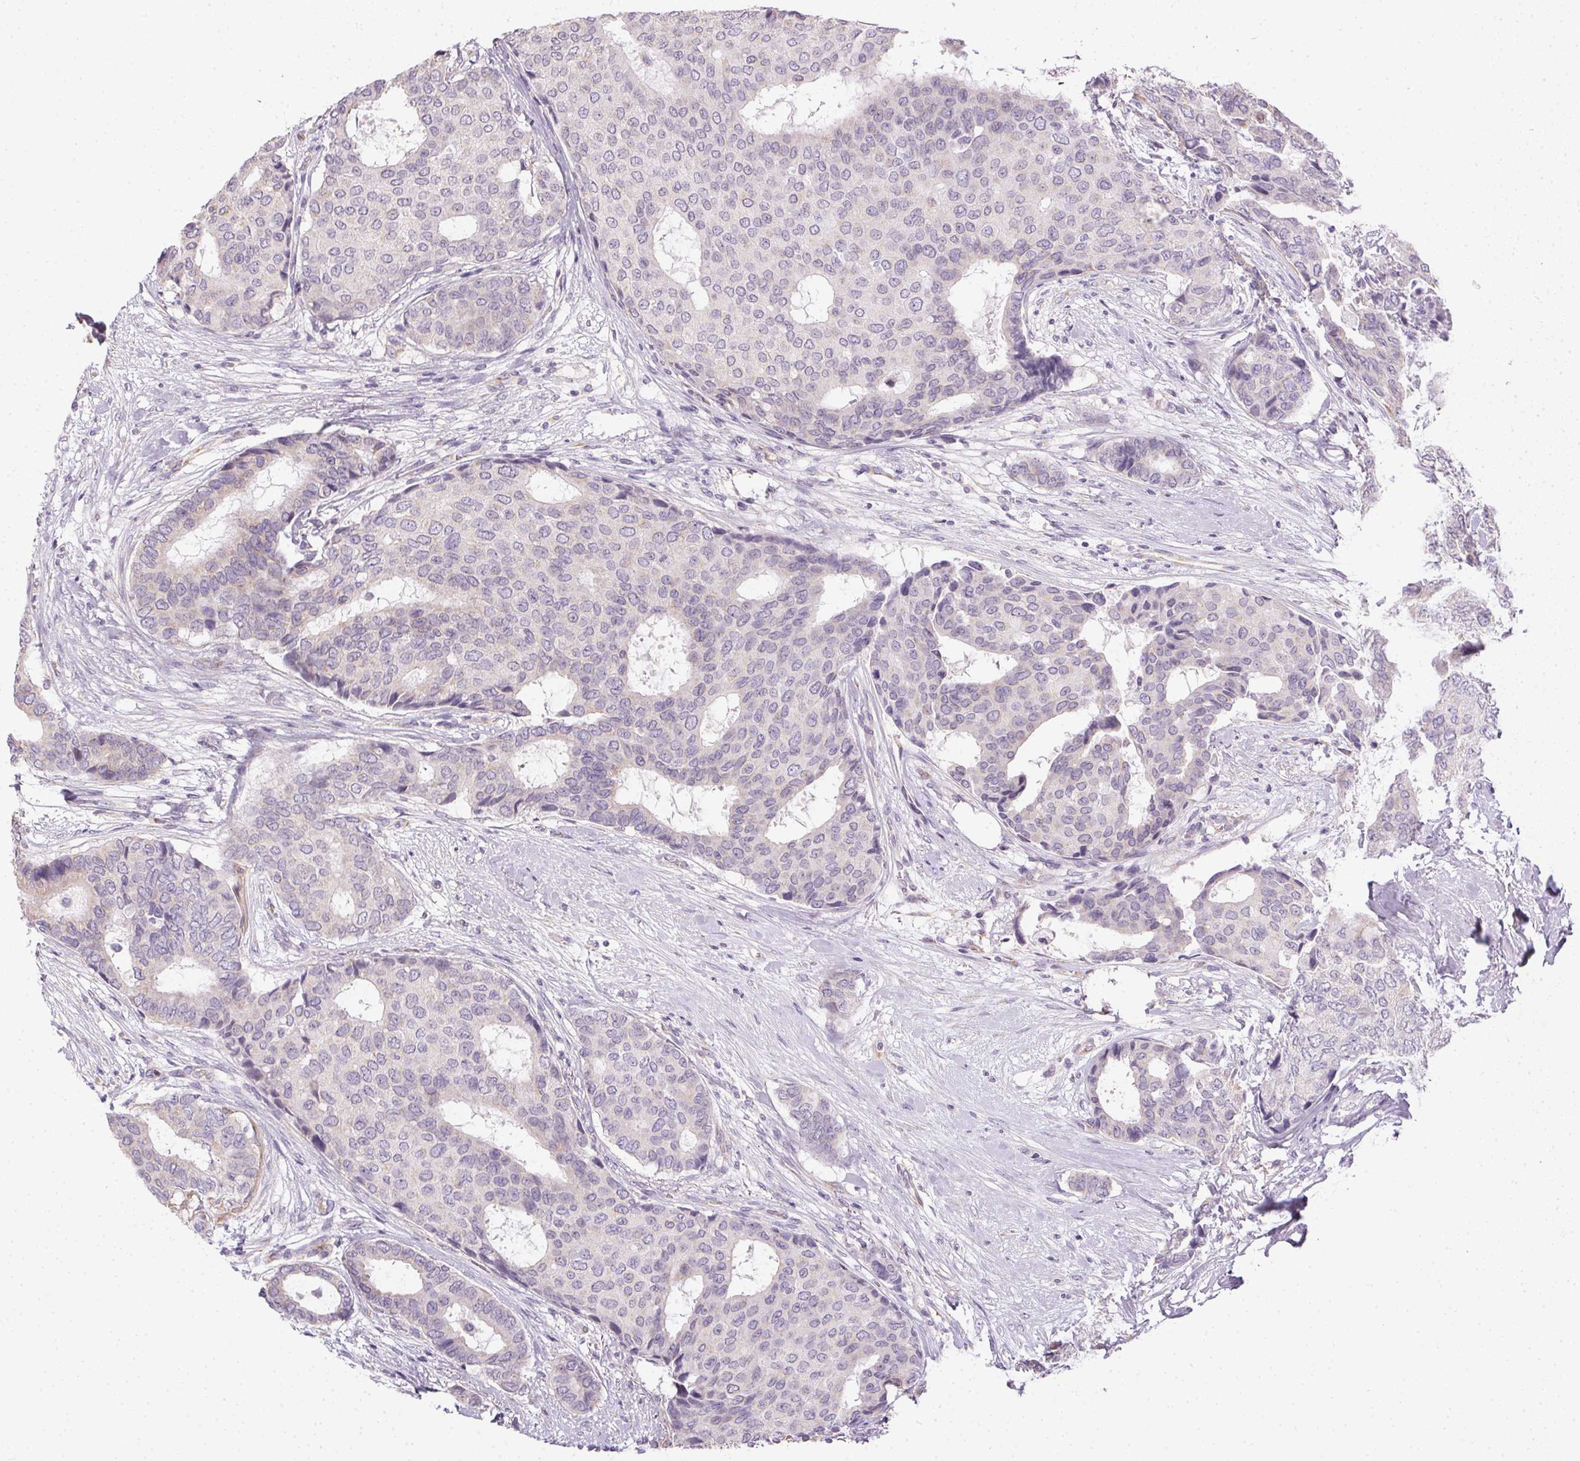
{"staining": {"intensity": "negative", "quantity": "none", "location": "none"}, "tissue": "breast cancer", "cell_type": "Tumor cells", "image_type": "cancer", "snomed": [{"axis": "morphology", "description": "Duct carcinoma"}, {"axis": "topography", "description": "Breast"}], "caption": "Immunohistochemical staining of invasive ductal carcinoma (breast) displays no significant positivity in tumor cells.", "gene": "SMYD1", "patient": {"sex": "female", "age": 75}}